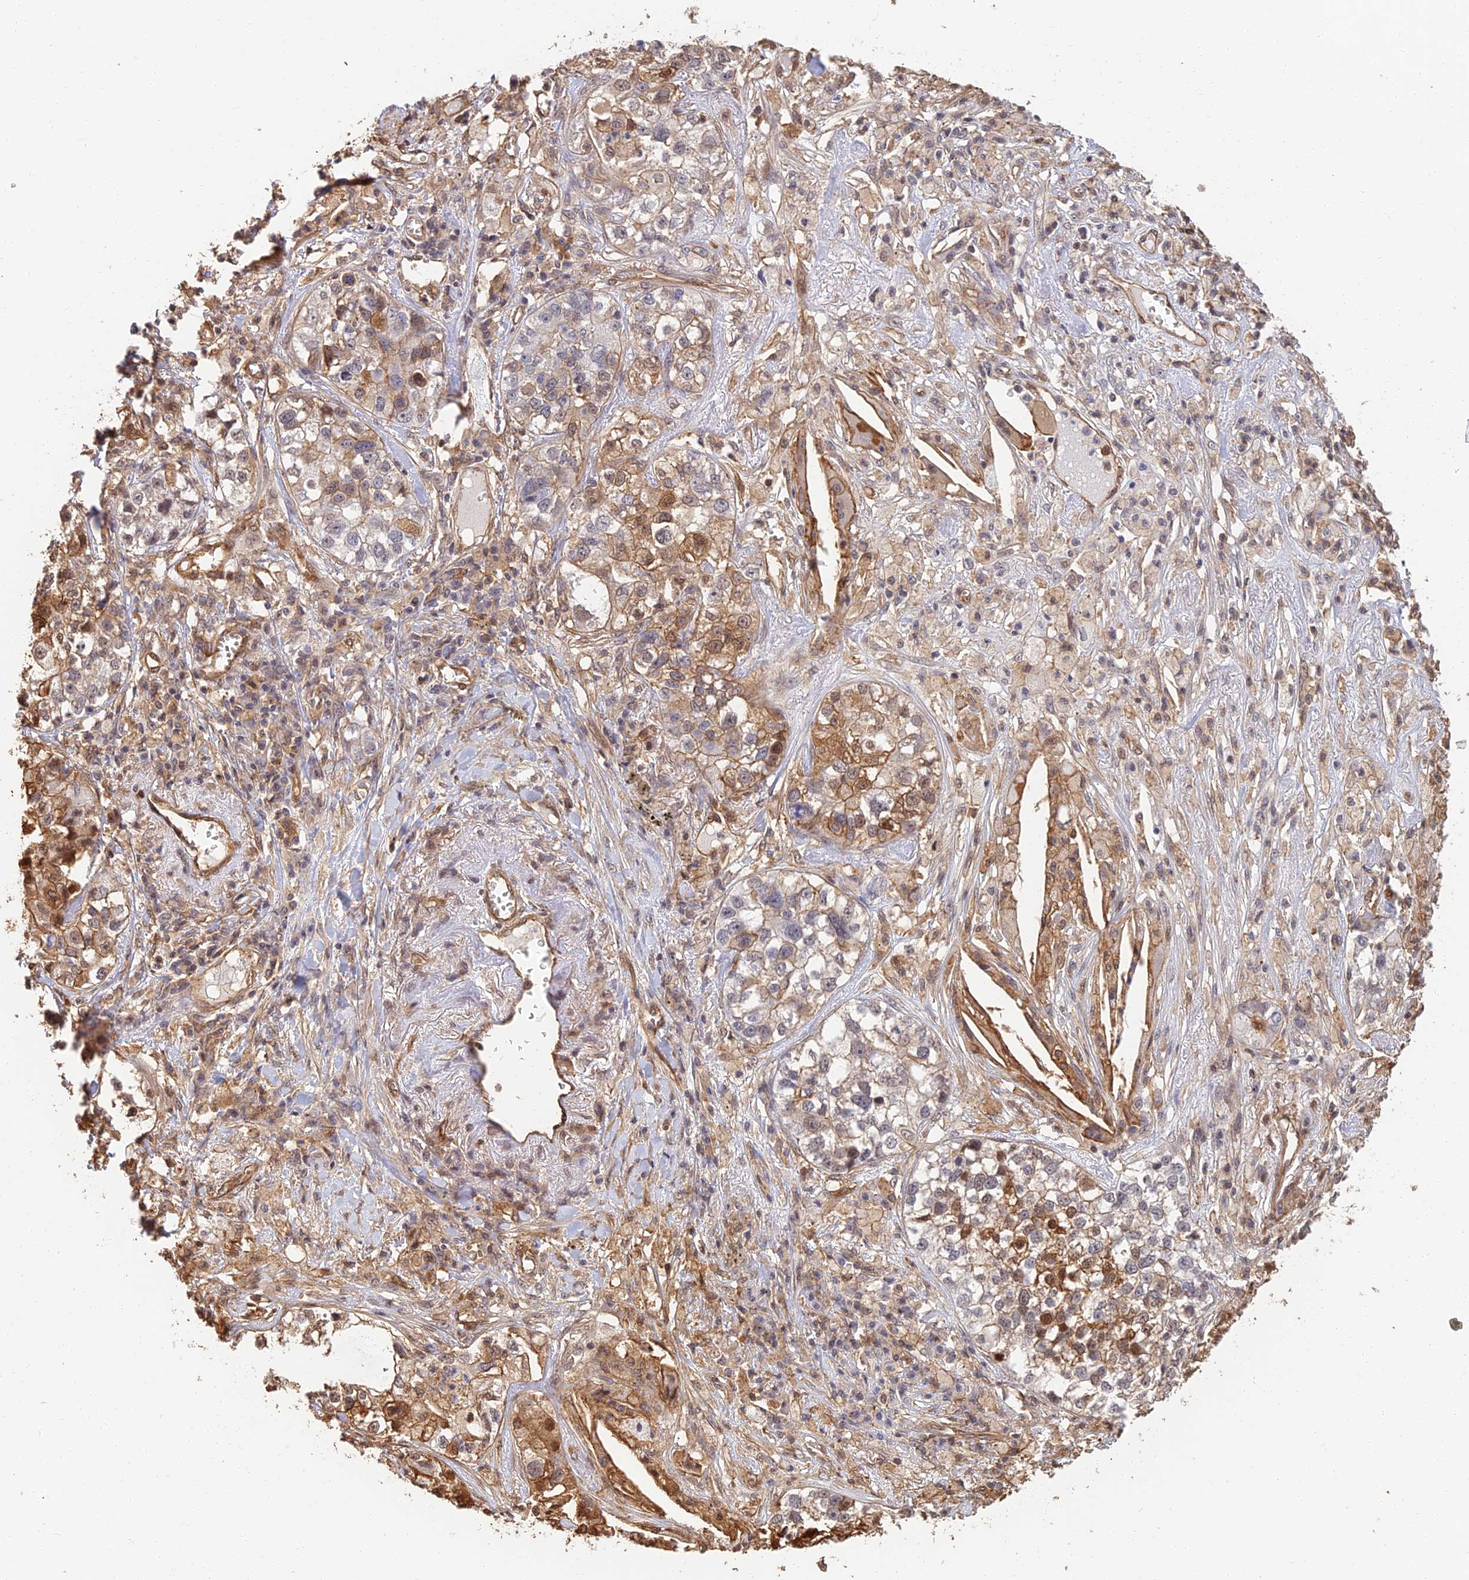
{"staining": {"intensity": "moderate", "quantity": "25%-75%", "location": "cytoplasmic/membranous"}, "tissue": "lung cancer", "cell_type": "Tumor cells", "image_type": "cancer", "snomed": [{"axis": "morphology", "description": "Adenocarcinoma, NOS"}, {"axis": "topography", "description": "Lung"}], "caption": "Lung cancer was stained to show a protein in brown. There is medium levels of moderate cytoplasmic/membranous expression in about 25%-75% of tumor cells.", "gene": "LRRN3", "patient": {"sex": "male", "age": 49}}